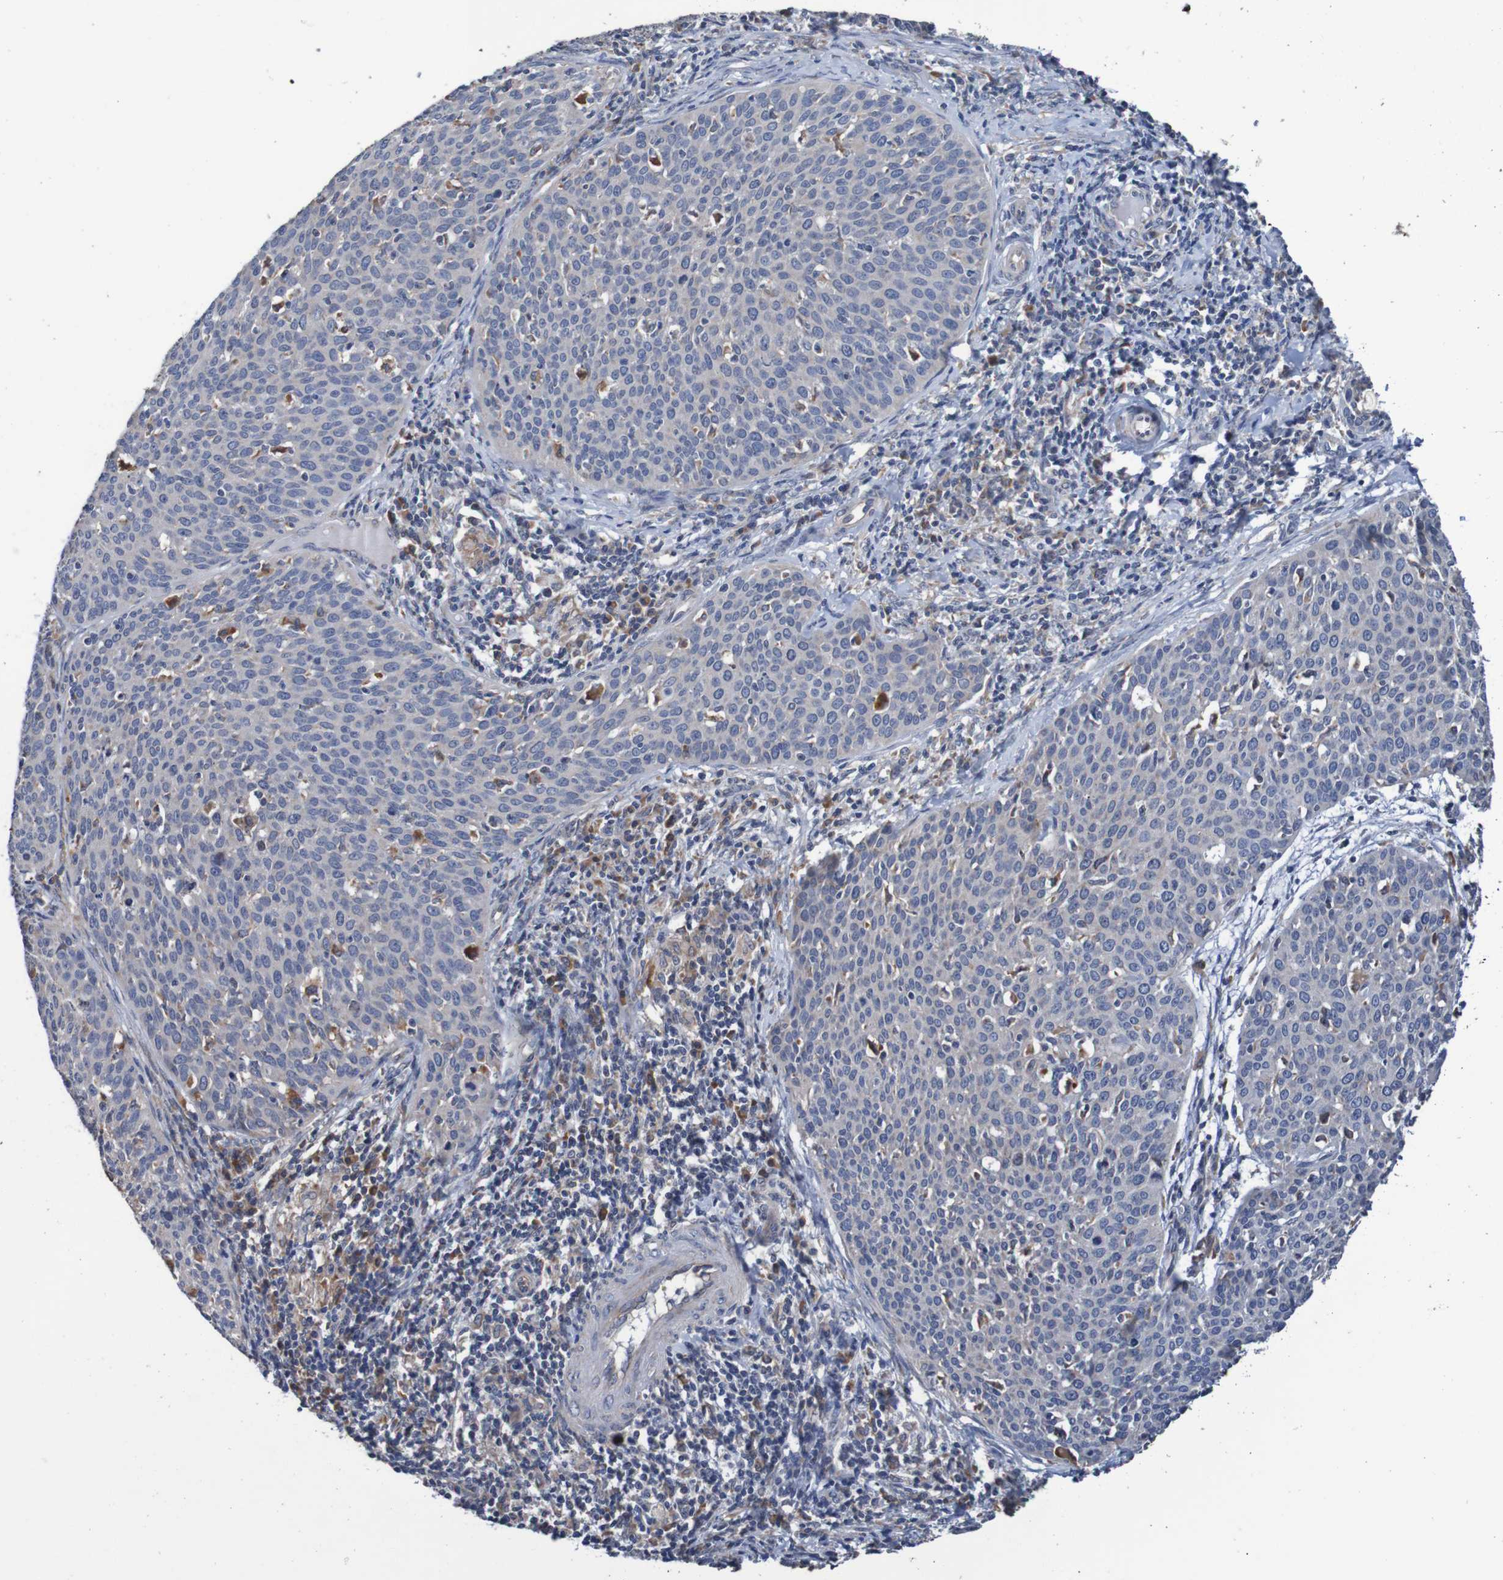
{"staining": {"intensity": "moderate", "quantity": "<25%", "location": "cytoplasmic/membranous"}, "tissue": "cervical cancer", "cell_type": "Tumor cells", "image_type": "cancer", "snomed": [{"axis": "morphology", "description": "Squamous cell carcinoma, NOS"}, {"axis": "topography", "description": "Cervix"}], "caption": "A micrograph showing moderate cytoplasmic/membranous staining in about <25% of tumor cells in squamous cell carcinoma (cervical), as visualized by brown immunohistochemical staining.", "gene": "FIBP", "patient": {"sex": "female", "age": 38}}